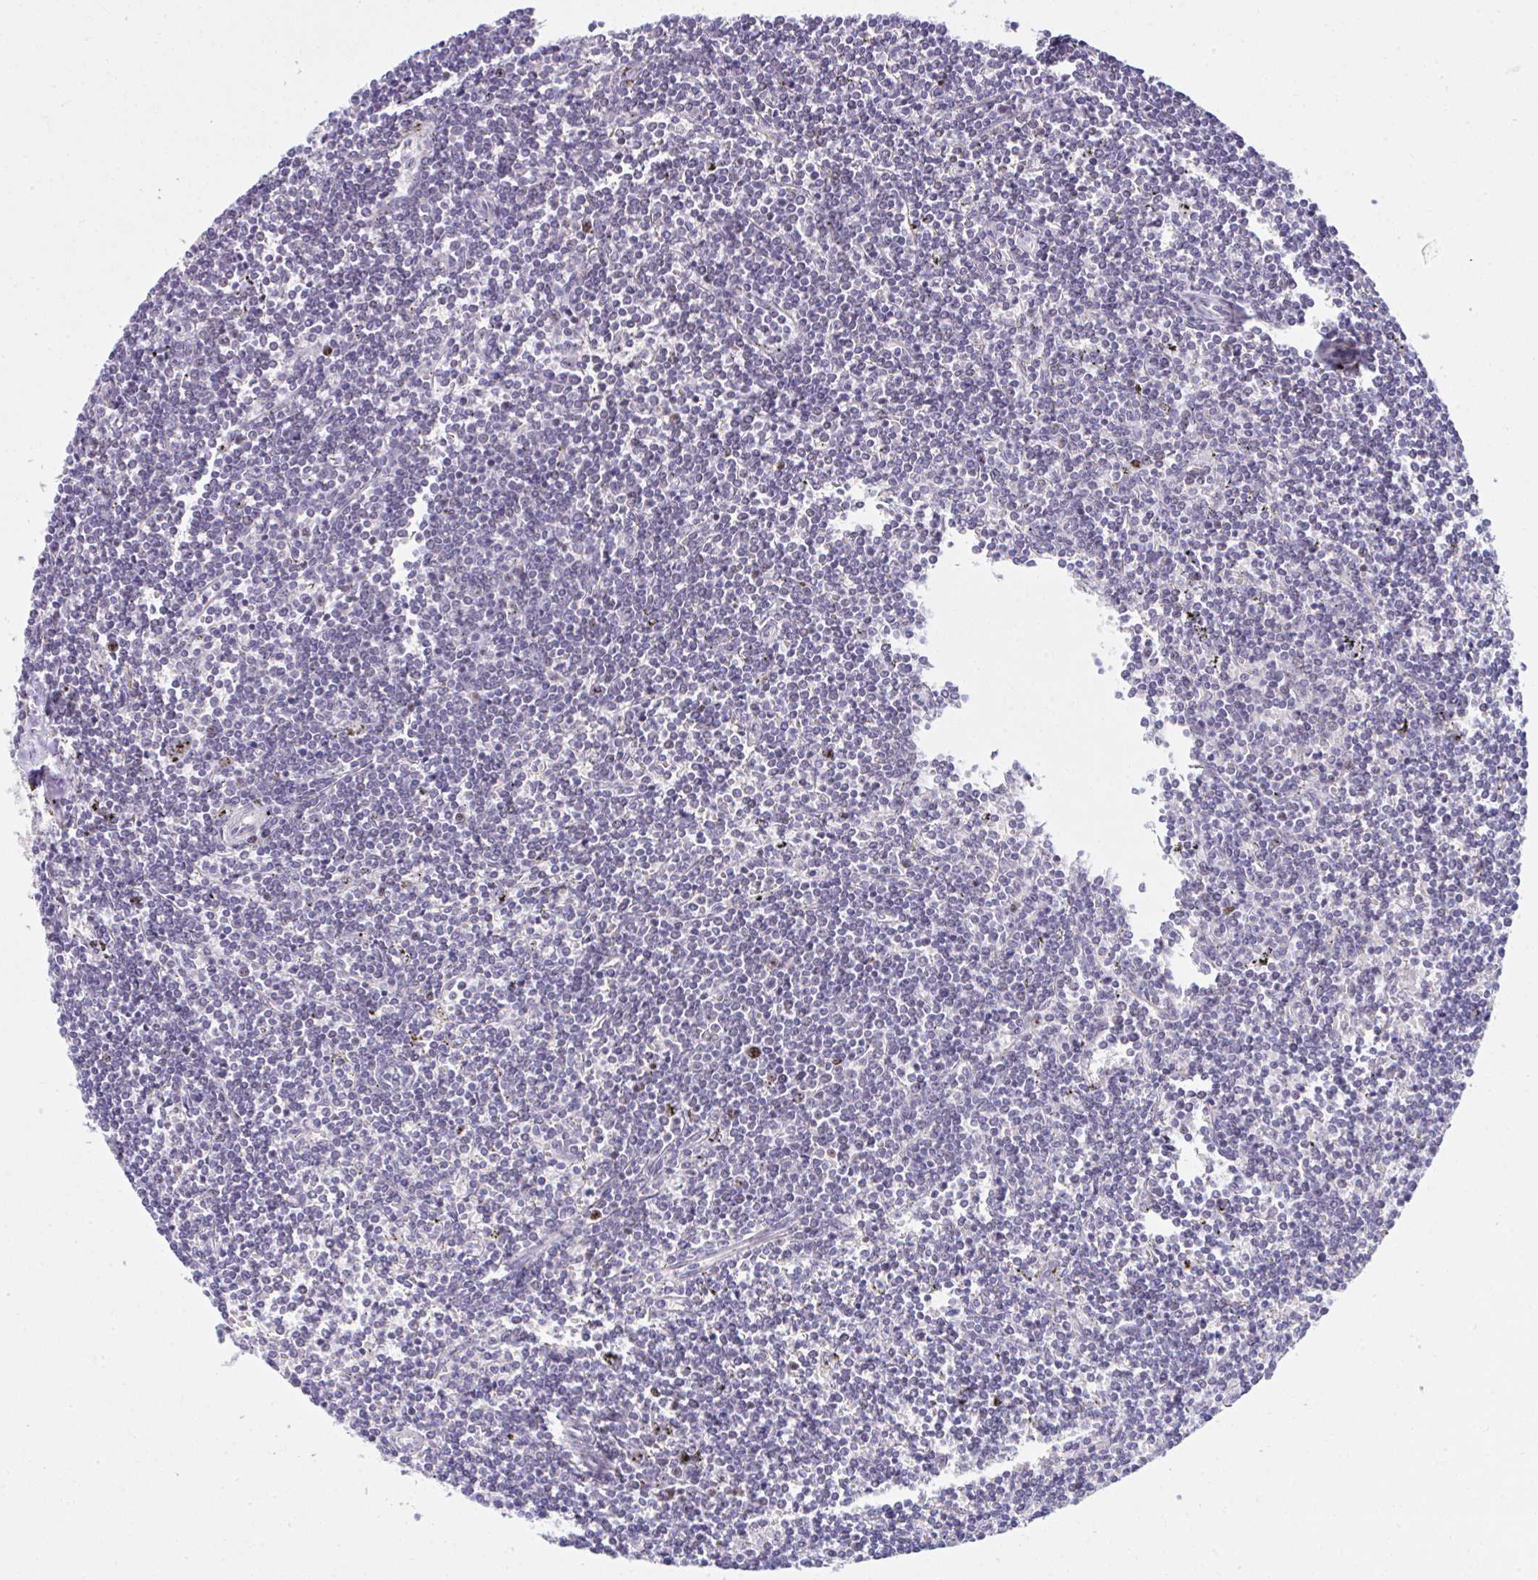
{"staining": {"intensity": "negative", "quantity": "none", "location": "none"}, "tissue": "lymphoma", "cell_type": "Tumor cells", "image_type": "cancer", "snomed": [{"axis": "morphology", "description": "Malignant lymphoma, non-Hodgkin's type, Low grade"}, {"axis": "topography", "description": "Spleen"}], "caption": "Micrograph shows no protein expression in tumor cells of lymphoma tissue. (Stains: DAB immunohistochemistry (IHC) with hematoxylin counter stain, Microscopy: brightfield microscopy at high magnification).", "gene": "CEP72", "patient": {"sex": "male", "age": 78}}